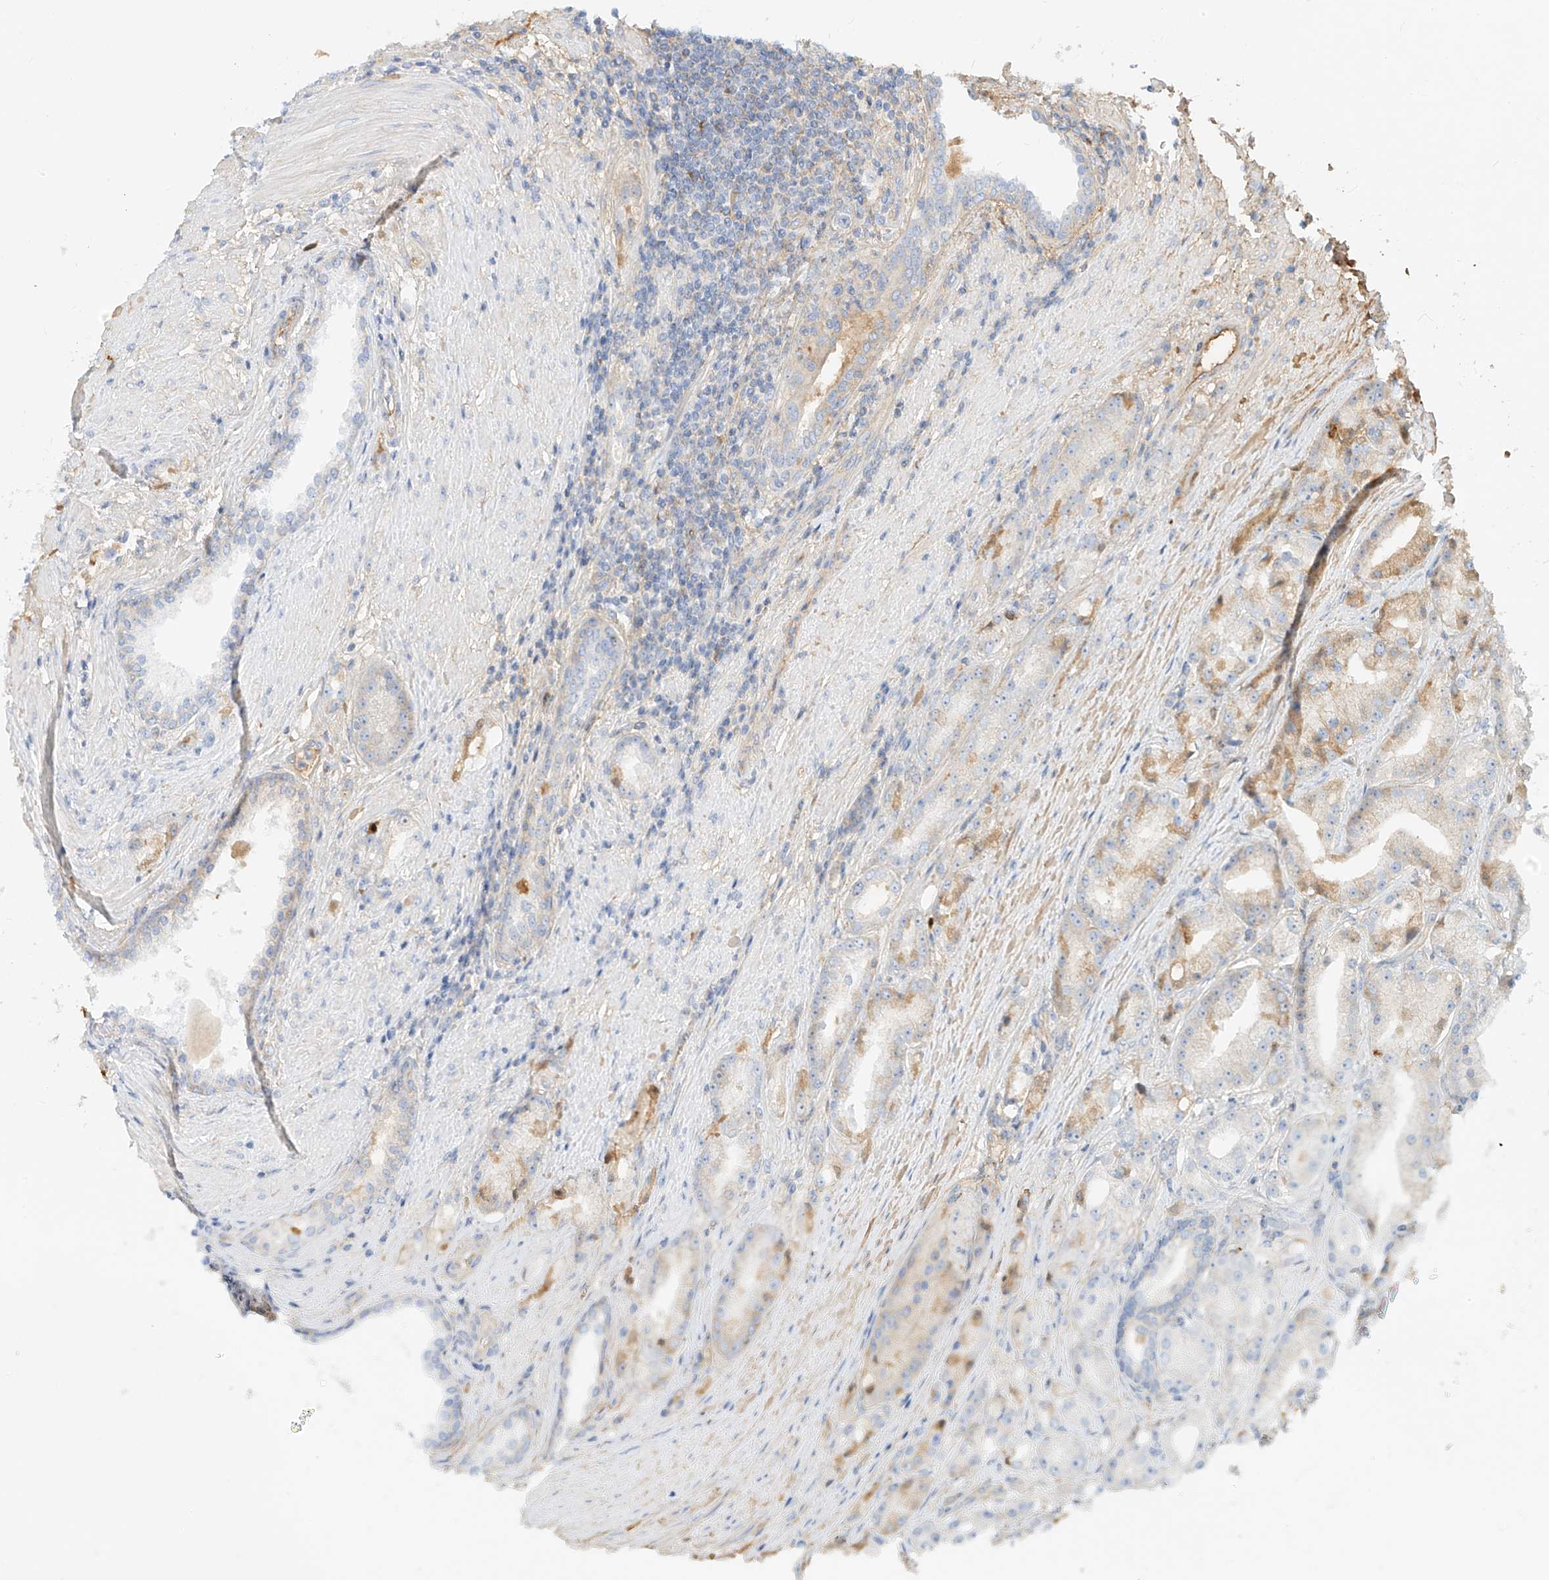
{"staining": {"intensity": "moderate", "quantity": "<25%", "location": "cytoplasmic/membranous"}, "tissue": "prostate cancer", "cell_type": "Tumor cells", "image_type": "cancer", "snomed": [{"axis": "morphology", "description": "Adenocarcinoma, Low grade"}, {"axis": "topography", "description": "Prostate"}], "caption": "Immunohistochemistry (IHC) (DAB (3,3'-diaminobenzidine)) staining of prostate adenocarcinoma (low-grade) displays moderate cytoplasmic/membranous protein expression in approximately <25% of tumor cells.", "gene": "OCSTAMP", "patient": {"sex": "male", "age": 67}}